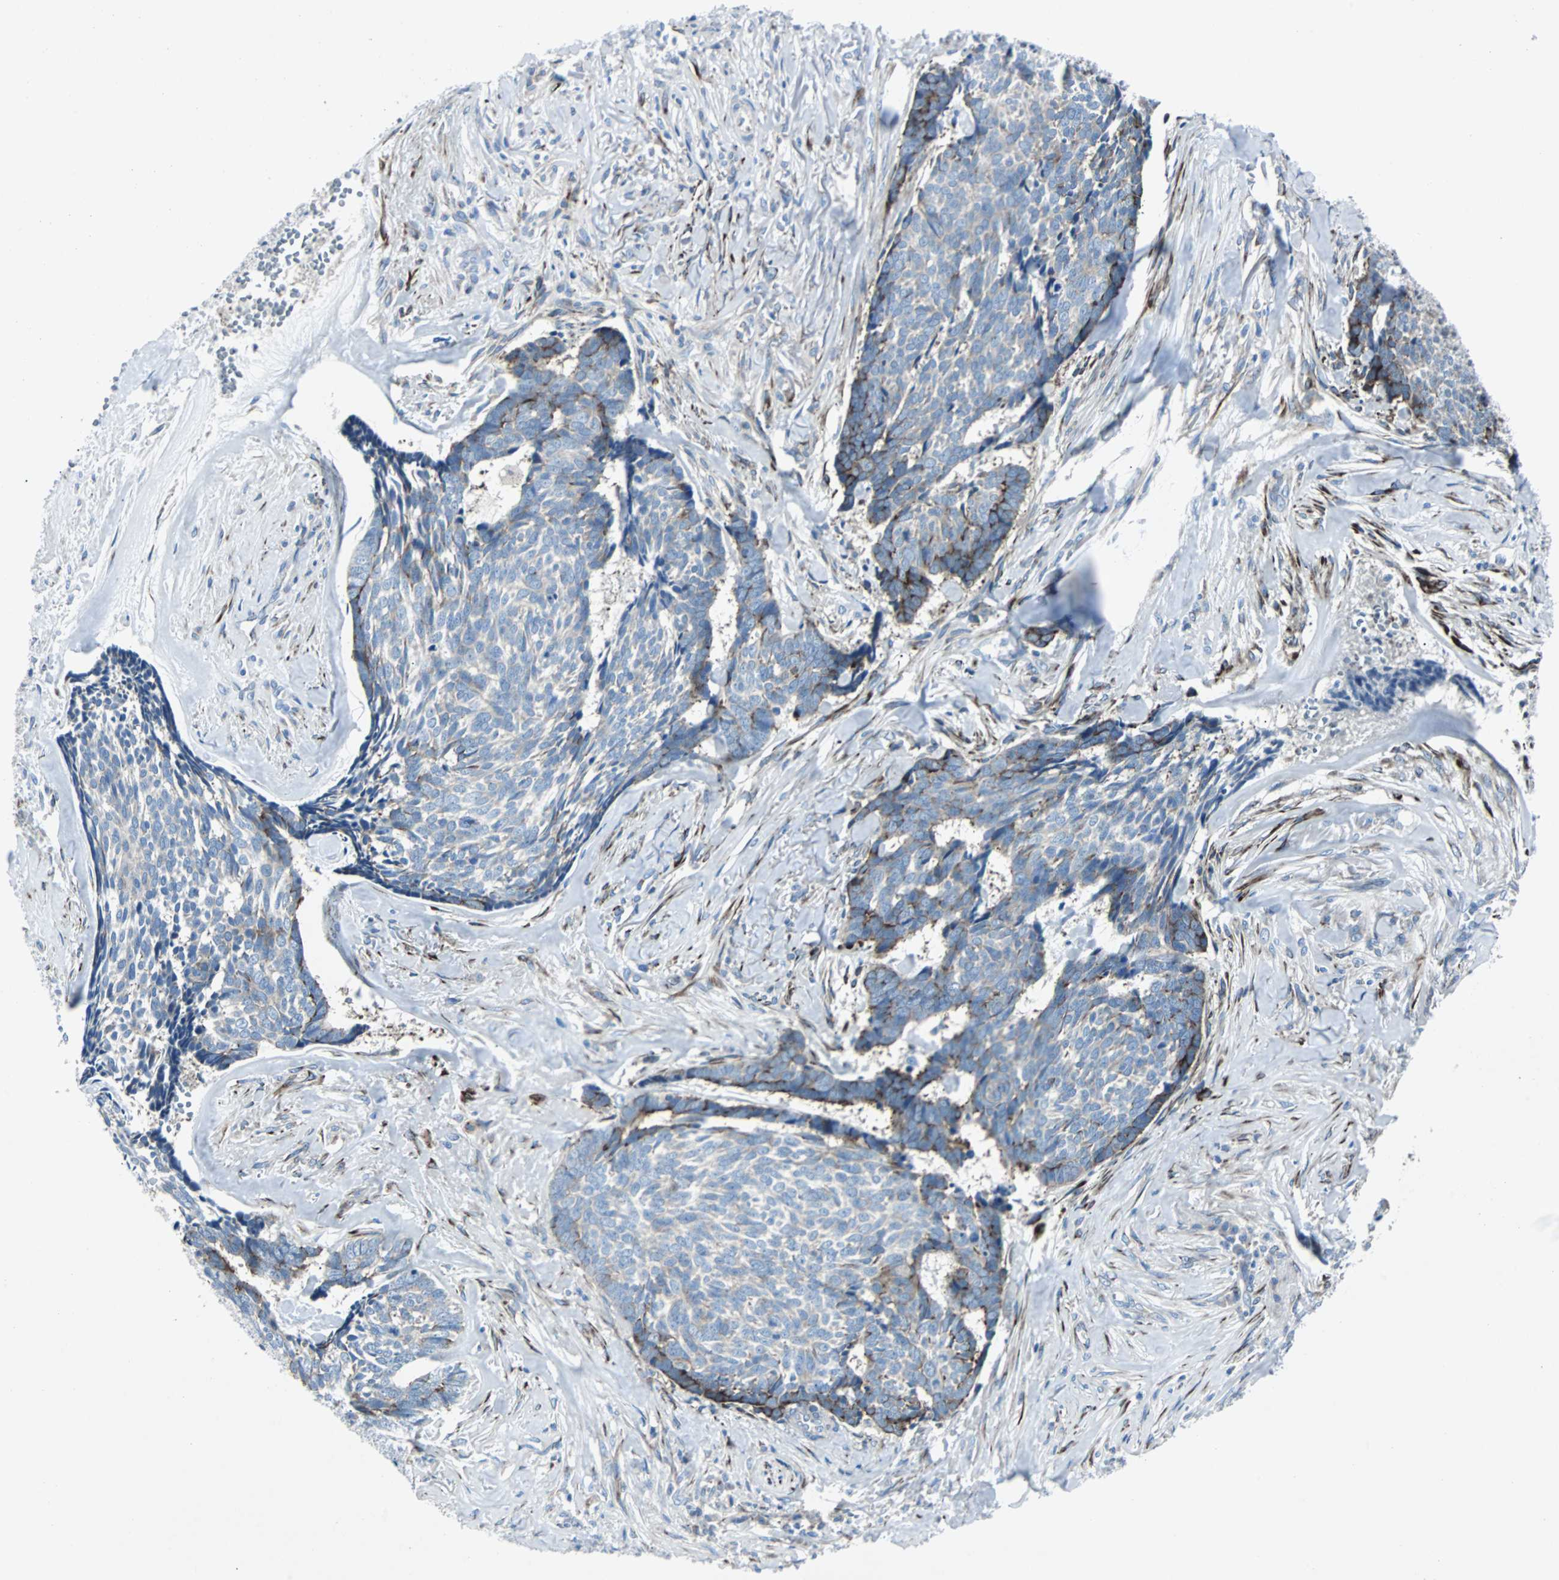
{"staining": {"intensity": "weak", "quantity": ">75%", "location": "cytoplasmic/membranous"}, "tissue": "skin cancer", "cell_type": "Tumor cells", "image_type": "cancer", "snomed": [{"axis": "morphology", "description": "Basal cell carcinoma"}, {"axis": "topography", "description": "Skin"}], "caption": "The micrograph demonstrates immunohistochemical staining of skin cancer (basal cell carcinoma). There is weak cytoplasmic/membranous positivity is identified in about >75% of tumor cells.", "gene": "BBC3", "patient": {"sex": "male", "age": 84}}